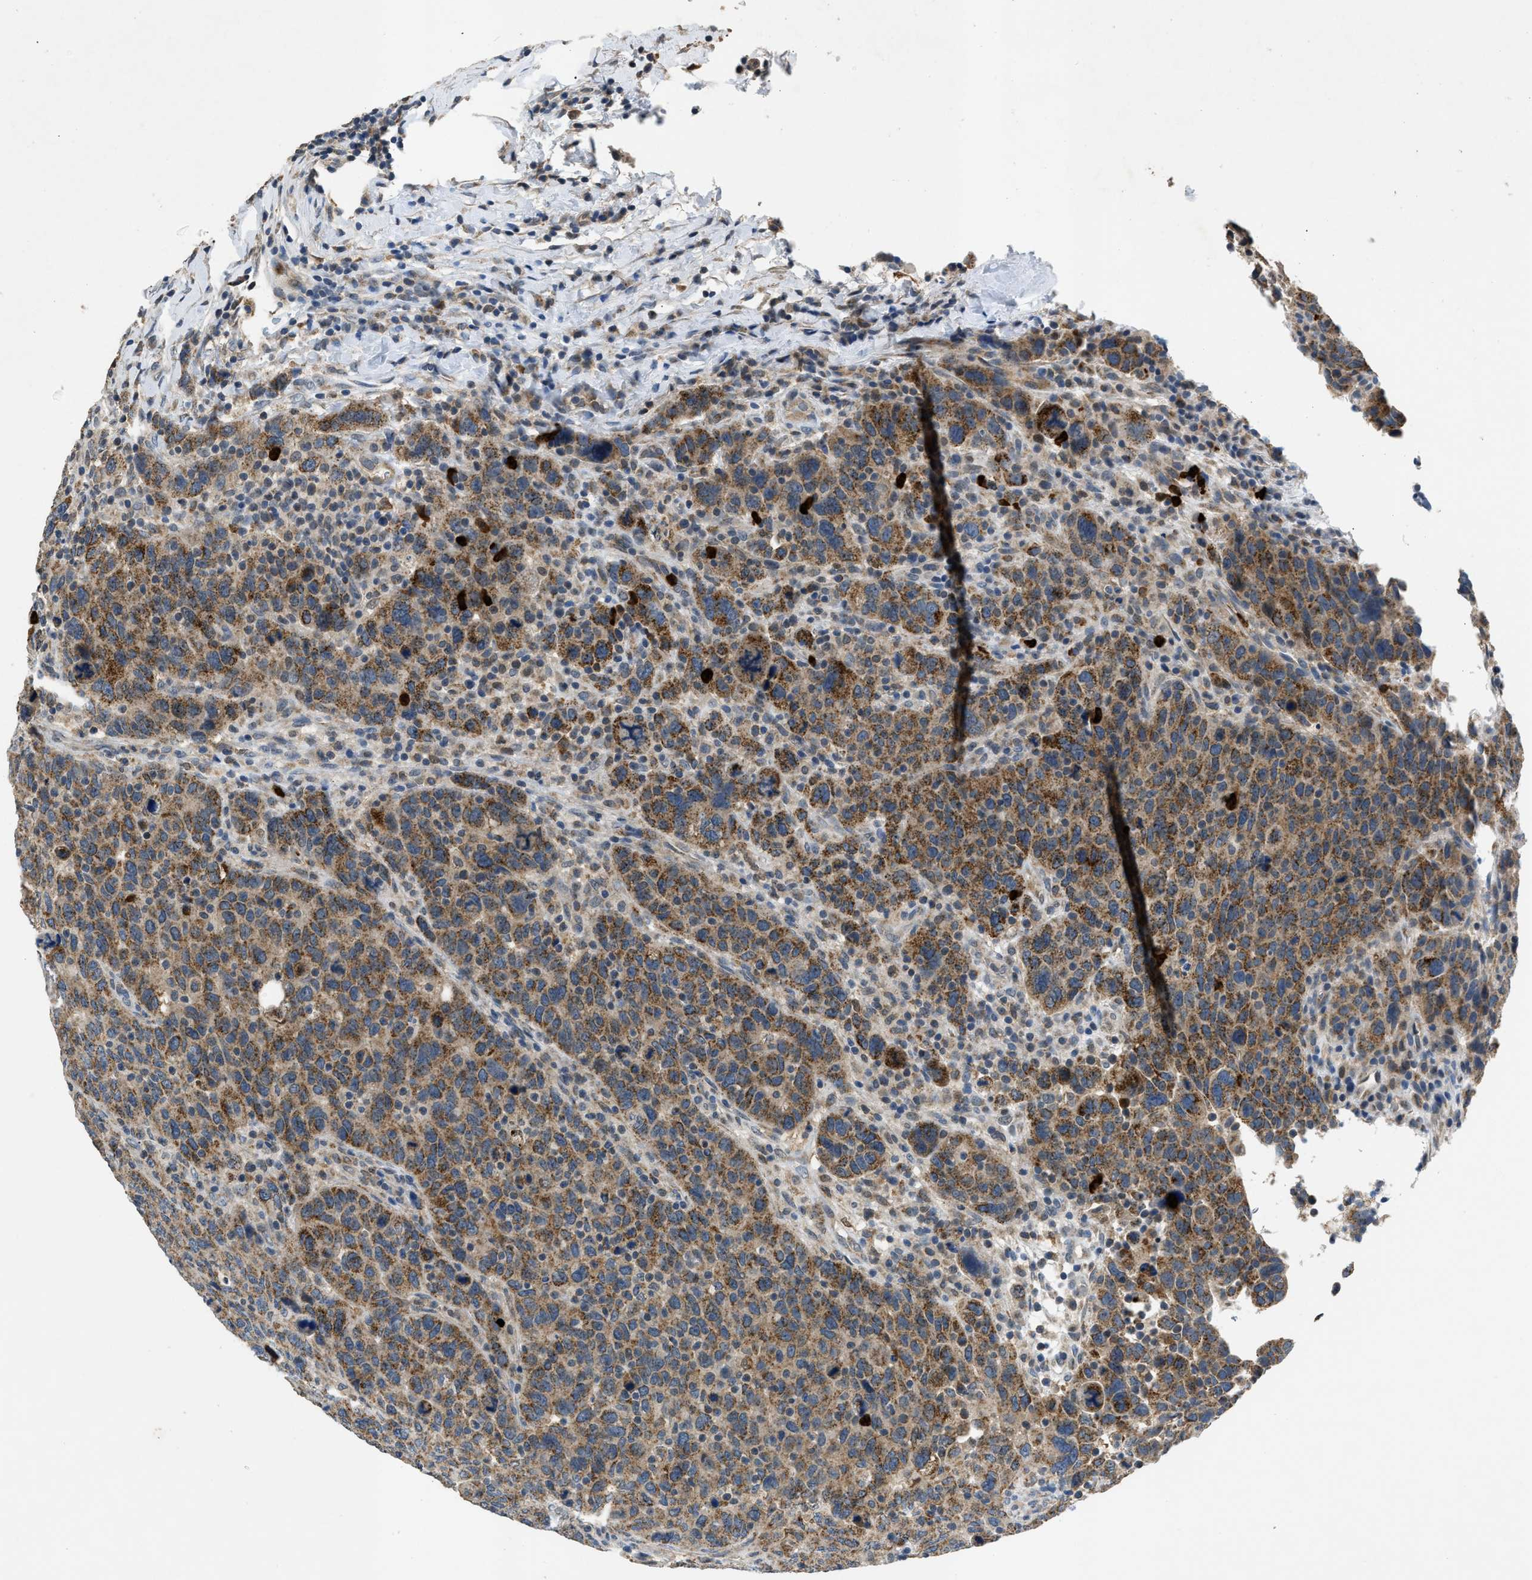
{"staining": {"intensity": "moderate", "quantity": ">75%", "location": "cytoplasmic/membranous"}, "tissue": "breast cancer", "cell_type": "Tumor cells", "image_type": "cancer", "snomed": [{"axis": "morphology", "description": "Duct carcinoma"}, {"axis": "topography", "description": "Breast"}], "caption": "This image shows IHC staining of human breast cancer, with medium moderate cytoplasmic/membranous staining in about >75% of tumor cells.", "gene": "TOMM34", "patient": {"sex": "female", "age": 37}}